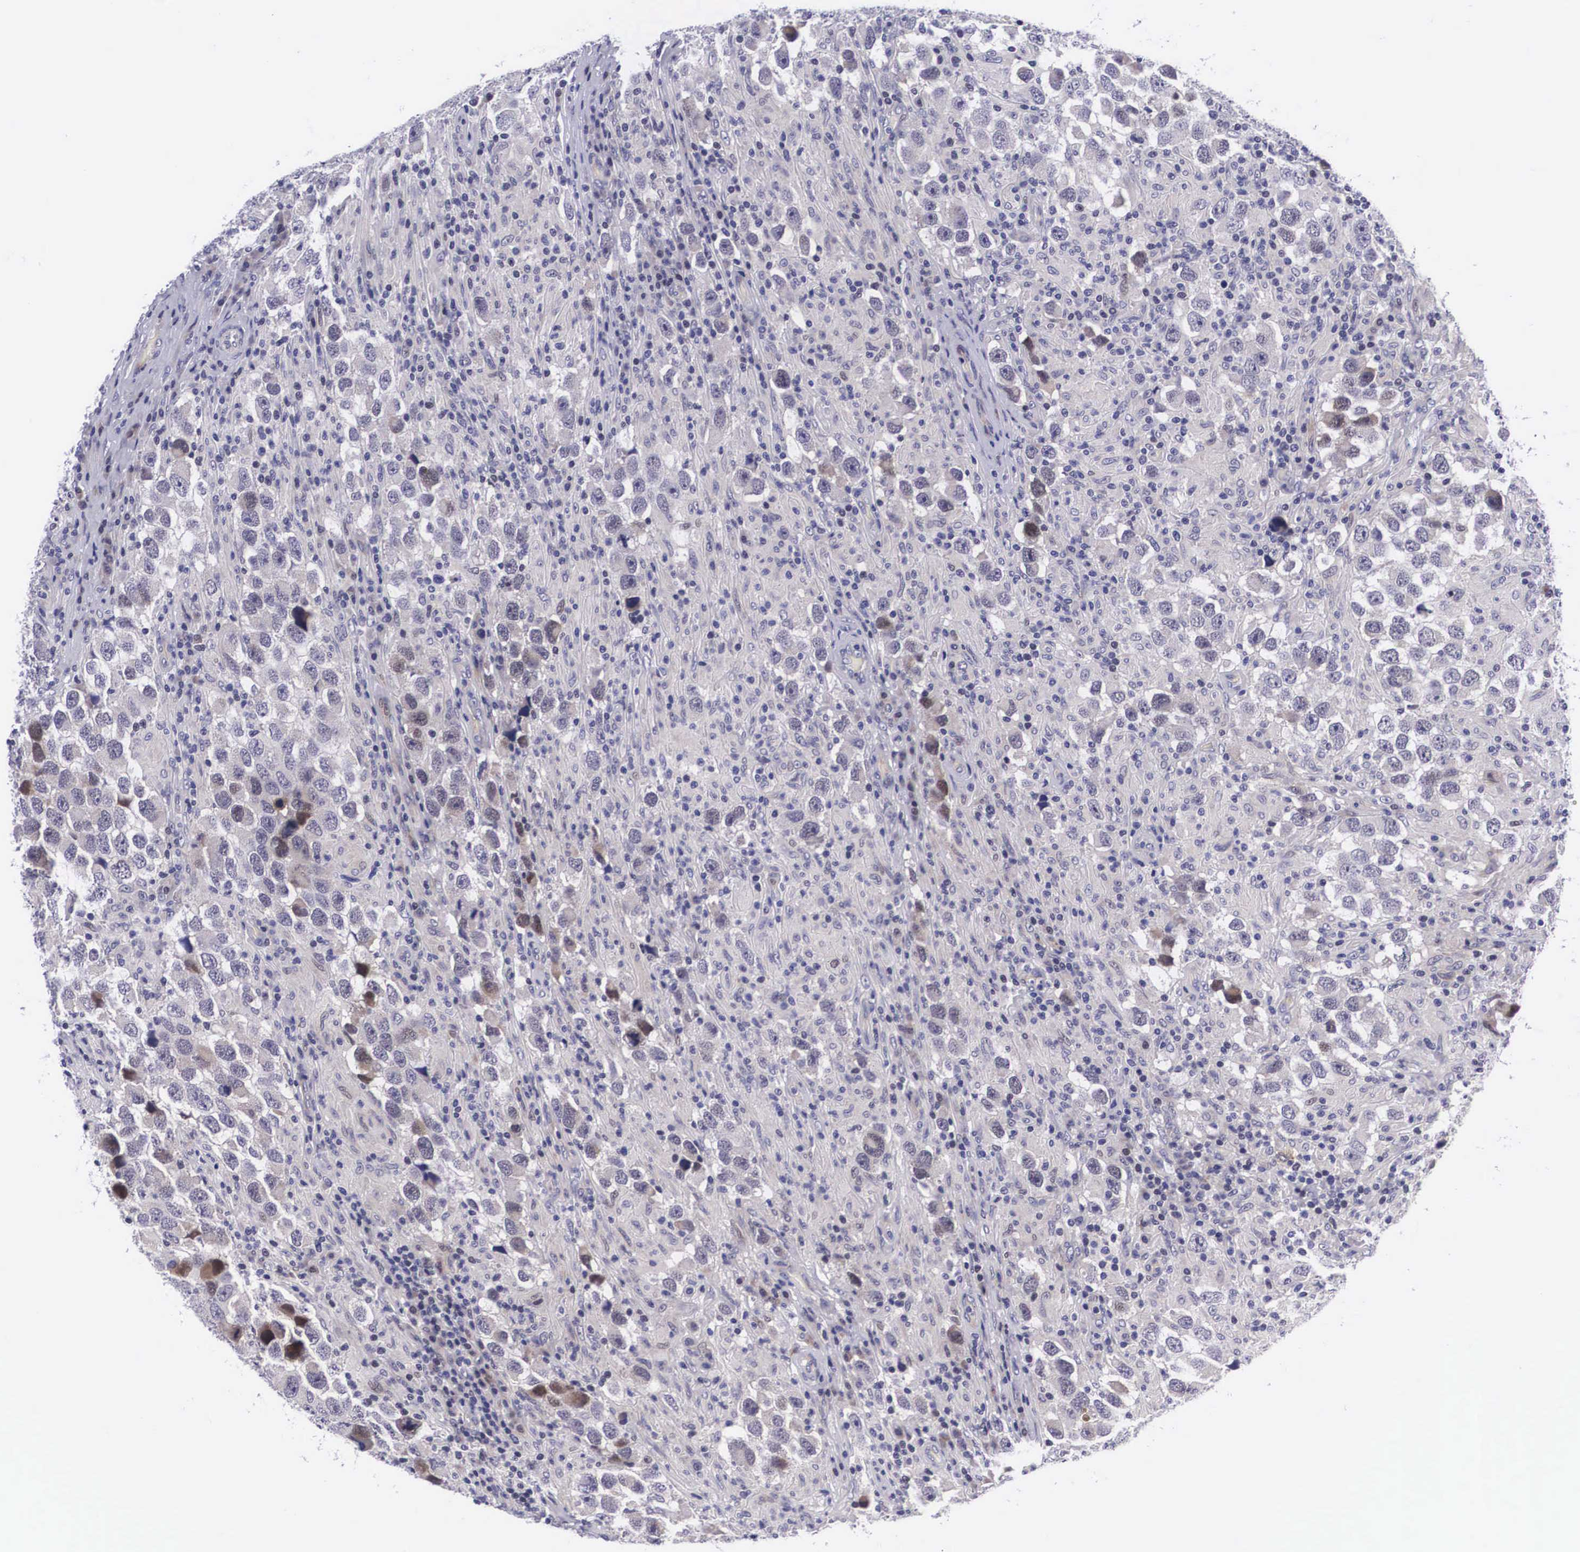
{"staining": {"intensity": "weak", "quantity": "<25%", "location": "cytoplasmic/membranous,nuclear"}, "tissue": "testis cancer", "cell_type": "Tumor cells", "image_type": "cancer", "snomed": [{"axis": "morphology", "description": "Carcinoma, Embryonal, NOS"}, {"axis": "topography", "description": "Testis"}], "caption": "Immunohistochemistry histopathology image of neoplastic tissue: human testis cancer stained with DAB exhibits no significant protein expression in tumor cells.", "gene": "EMID1", "patient": {"sex": "male", "age": 21}}